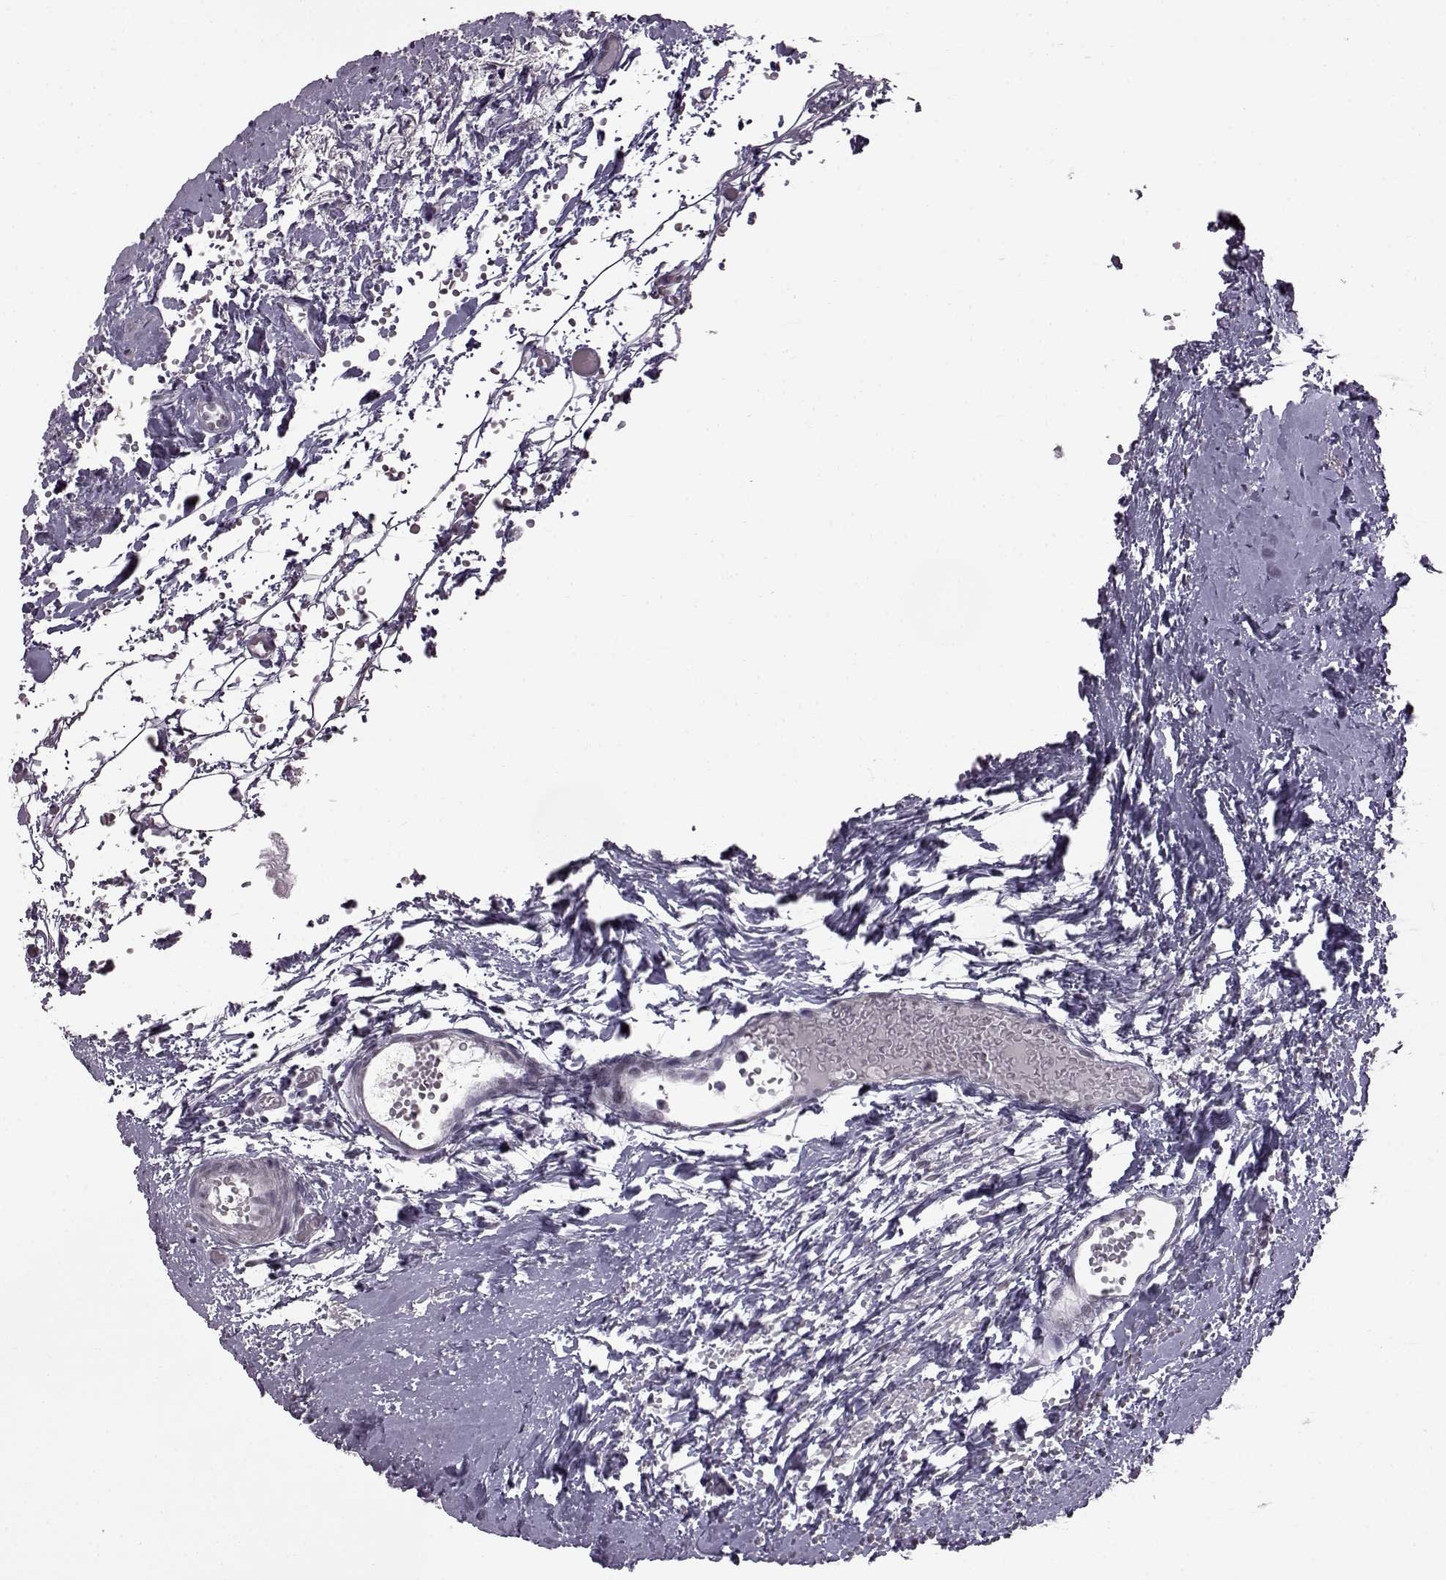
{"staining": {"intensity": "negative", "quantity": "none", "location": "none"}, "tissue": "ovary", "cell_type": "Follicle cells", "image_type": "normal", "snomed": [{"axis": "morphology", "description": "Normal tissue, NOS"}, {"axis": "topography", "description": "Ovary"}], "caption": "Ovary was stained to show a protein in brown. There is no significant expression in follicle cells.", "gene": "SLC28A2", "patient": {"sex": "female", "age": 46}}